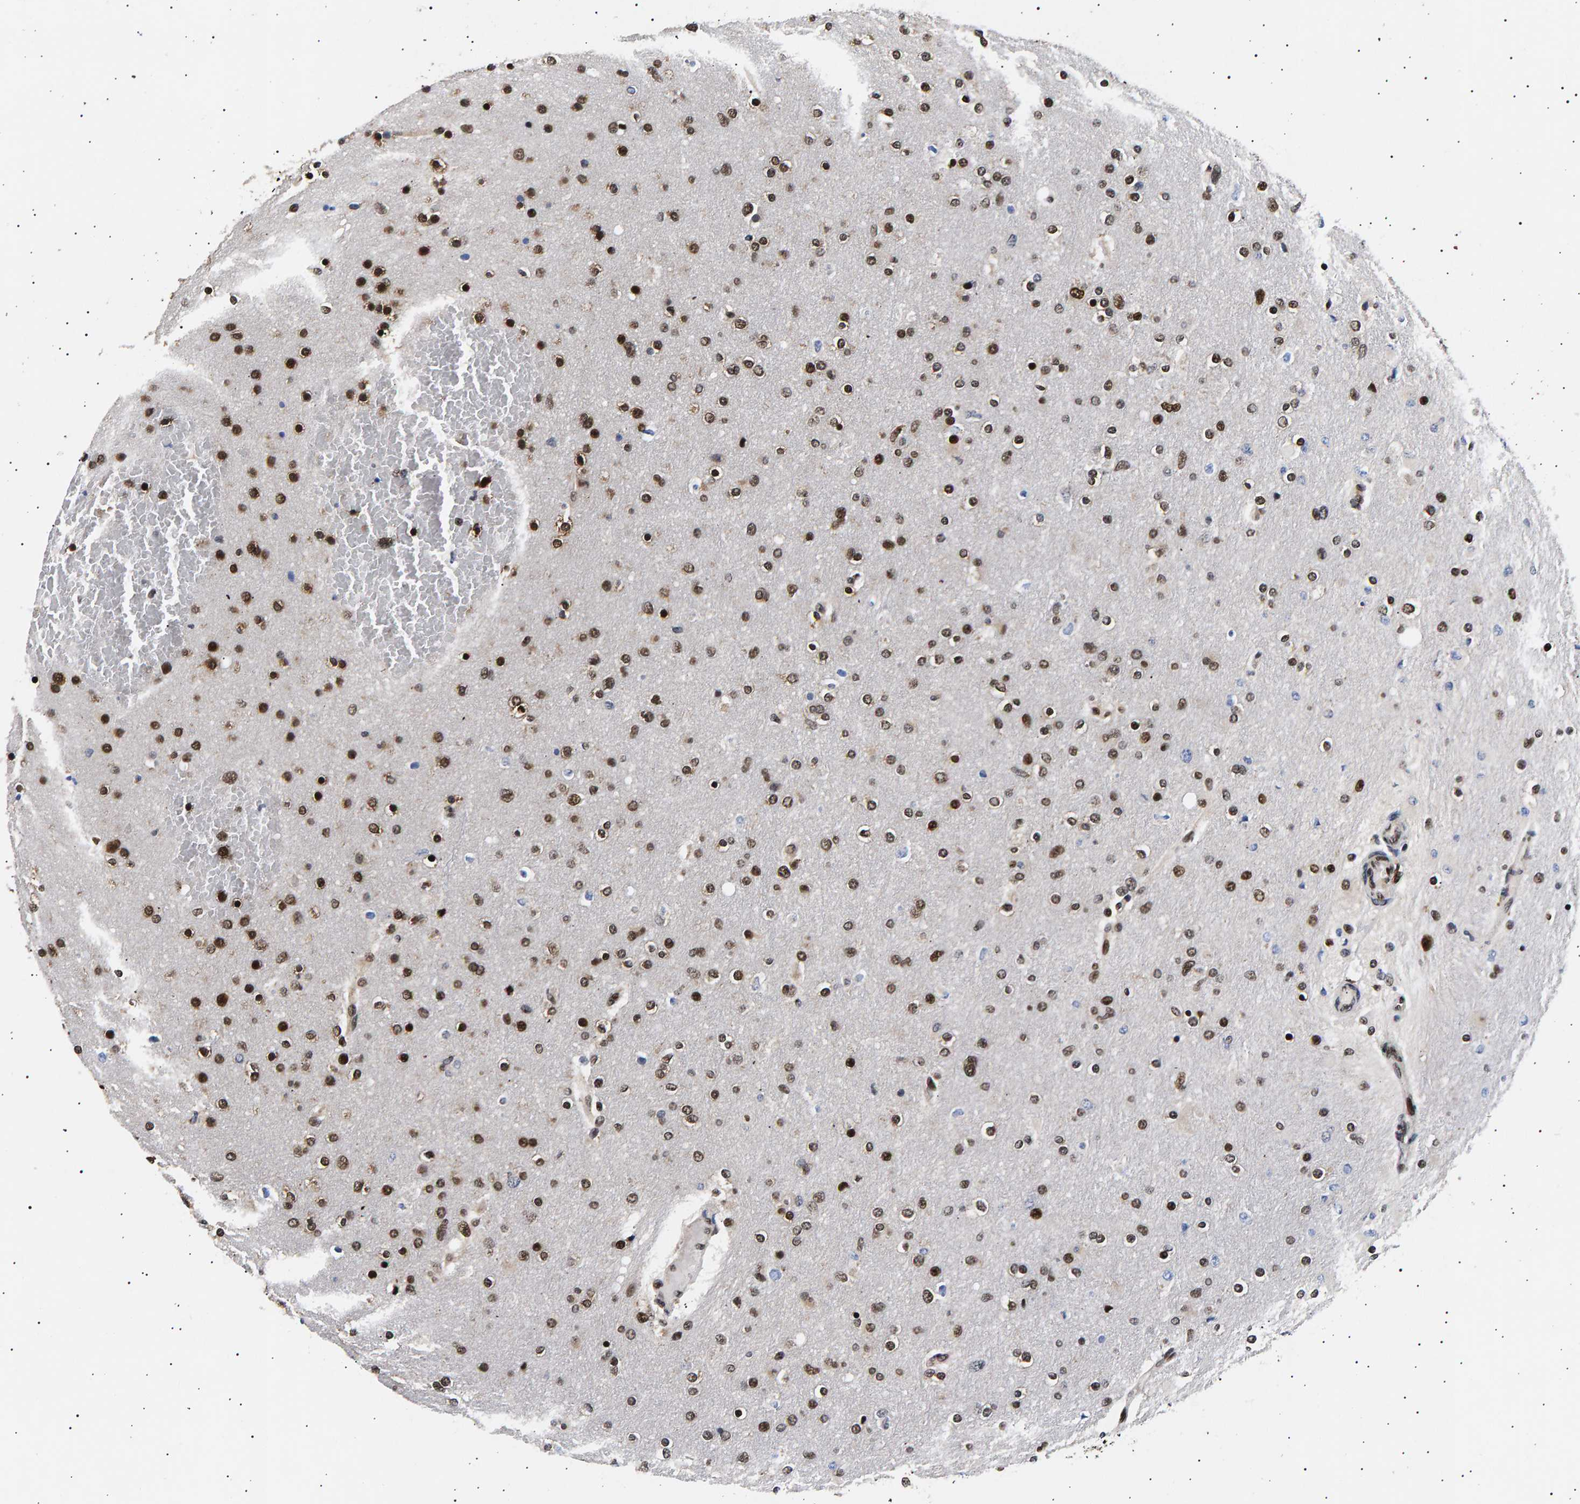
{"staining": {"intensity": "strong", "quantity": ">75%", "location": "nuclear"}, "tissue": "glioma", "cell_type": "Tumor cells", "image_type": "cancer", "snomed": [{"axis": "morphology", "description": "Glioma, malignant, High grade"}, {"axis": "topography", "description": "Cerebral cortex"}], "caption": "Malignant glioma (high-grade) stained with immunohistochemistry (IHC) shows strong nuclear expression in about >75% of tumor cells.", "gene": "ANKRD40", "patient": {"sex": "female", "age": 36}}